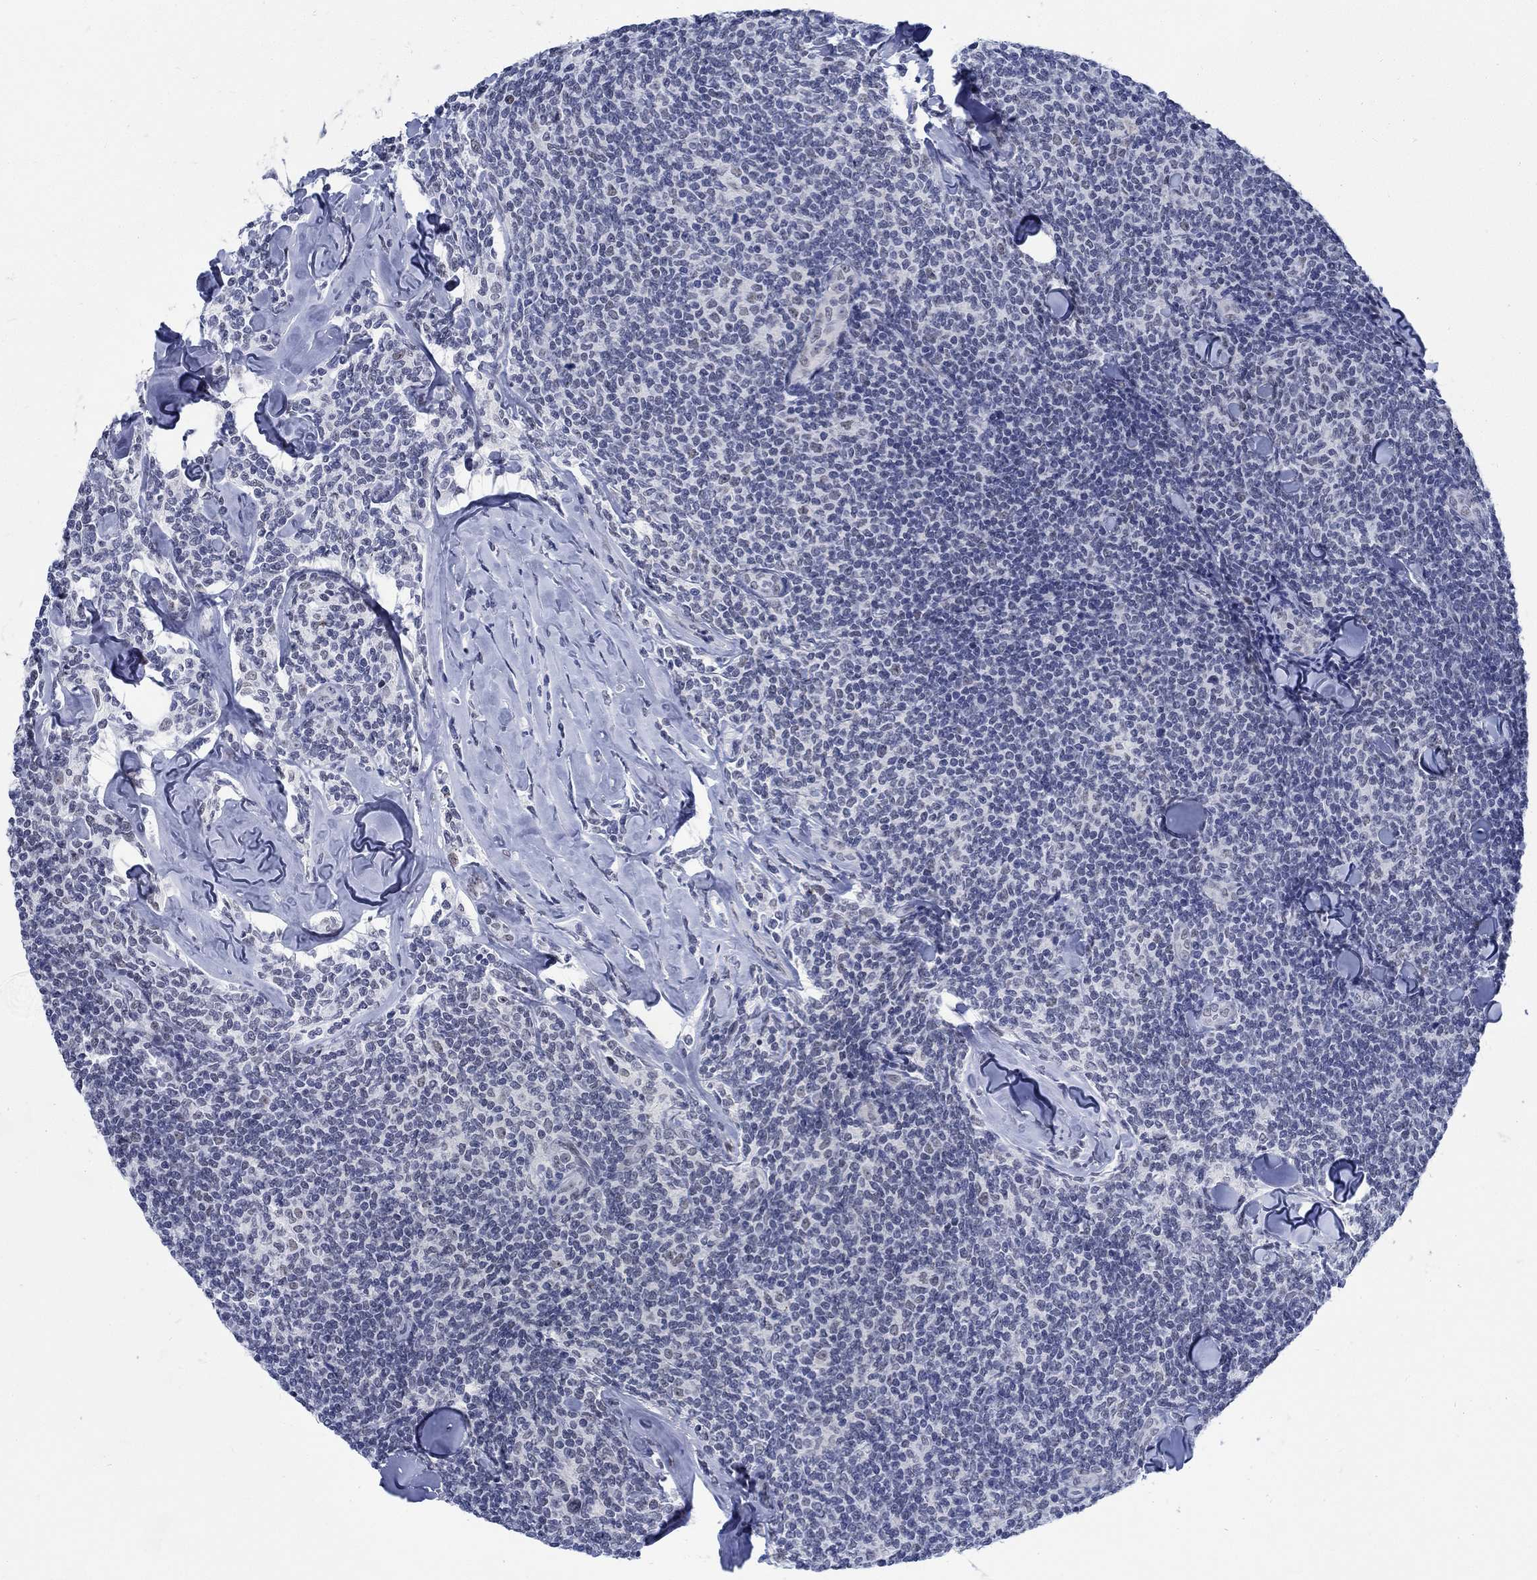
{"staining": {"intensity": "negative", "quantity": "none", "location": "none"}, "tissue": "lymphoma", "cell_type": "Tumor cells", "image_type": "cancer", "snomed": [{"axis": "morphology", "description": "Malignant lymphoma, non-Hodgkin's type, Low grade"}, {"axis": "topography", "description": "Lymph node"}], "caption": "Tumor cells show no significant positivity in lymphoma. (DAB IHC visualized using brightfield microscopy, high magnification).", "gene": "DLK1", "patient": {"sex": "female", "age": 56}}